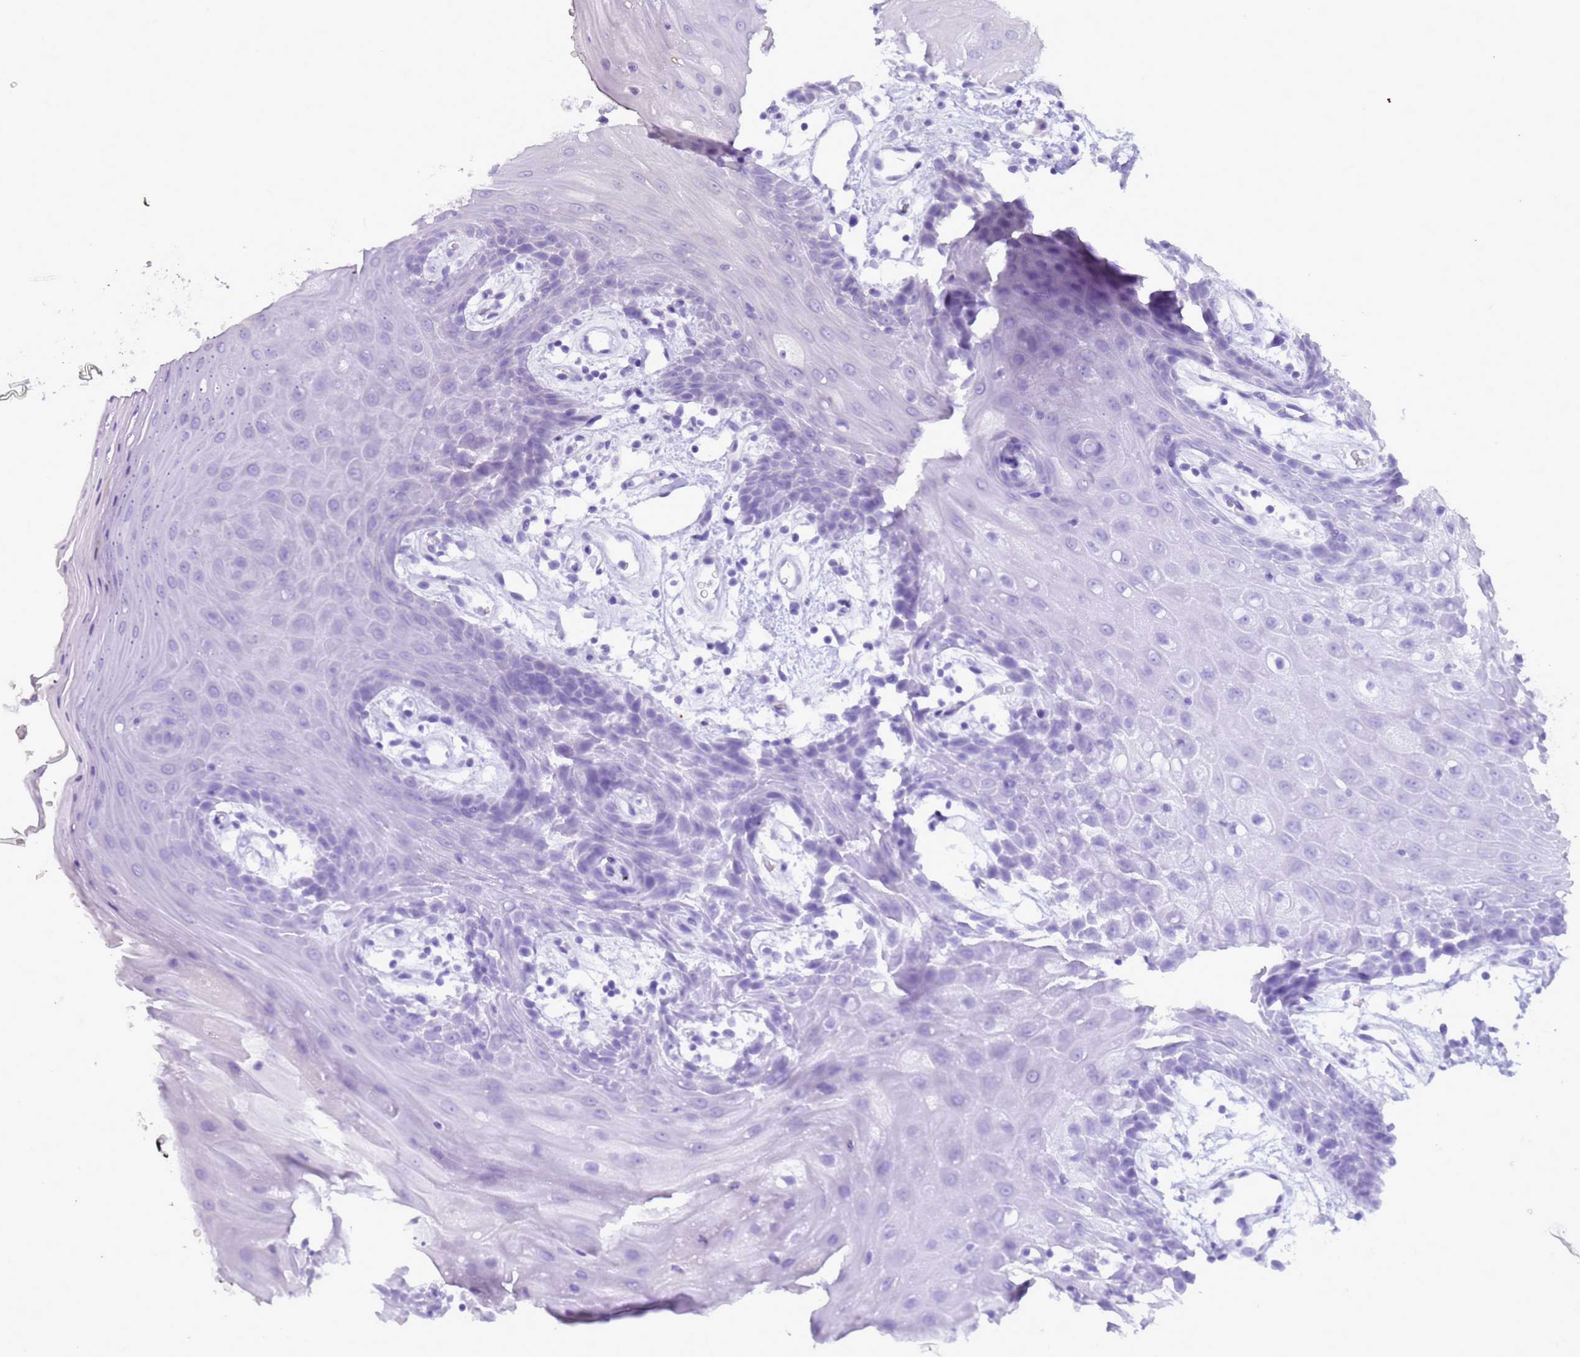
{"staining": {"intensity": "negative", "quantity": "none", "location": "none"}, "tissue": "oral mucosa", "cell_type": "Squamous epithelial cells", "image_type": "normal", "snomed": [{"axis": "morphology", "description": "Normal tissue, NOS"}, {"axis": "topography", "description": "Oral tissue"}, {"axis": "topography", "description": "Tounge, NOS"}], "caption": "Immunohistochemistry (IHC) histopathology image of benign oral mucosa: human oral mucosa stained with DAB reveals no significant protein staining in squamous epithelial cells.", "gene": "STATH", "patient": {"sex": "female", "age": 59}}